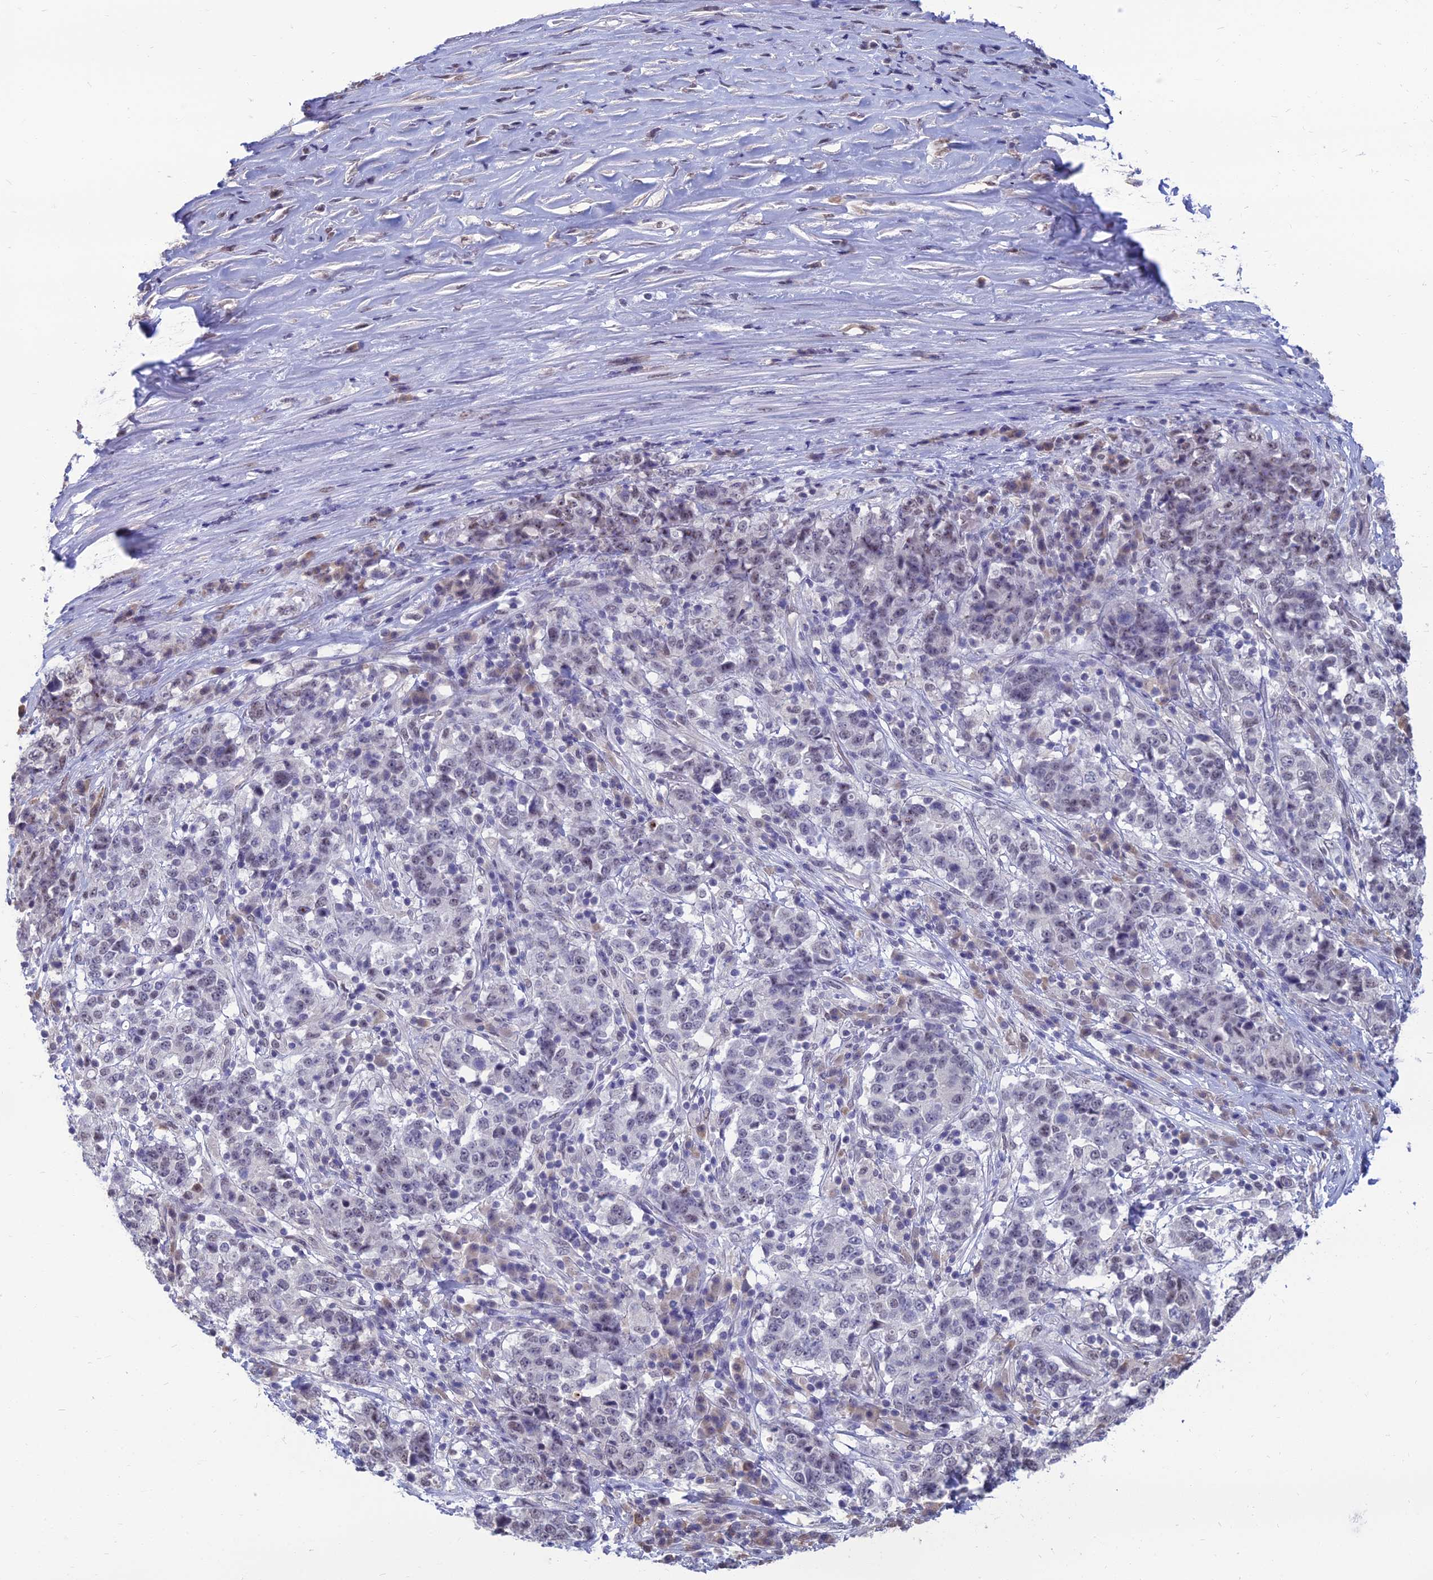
{"staining": {"intensity": "negative", "quantity": "none", "location": "none"}, "tissue": "stomach cancer", "cell_type": "Tumor cells", "image_type": "cancer", "snomed": [{"axis": "morphology", "description": "Adenocarcinoma, NOS"}, {"axis": "topography", "description": "Stomach"}], "caption": "Tumor cells show no significant expression in stomach adenocarcinoma.", "gene": "SRSF7", "patient": {"sex": "male", "age": 59}}